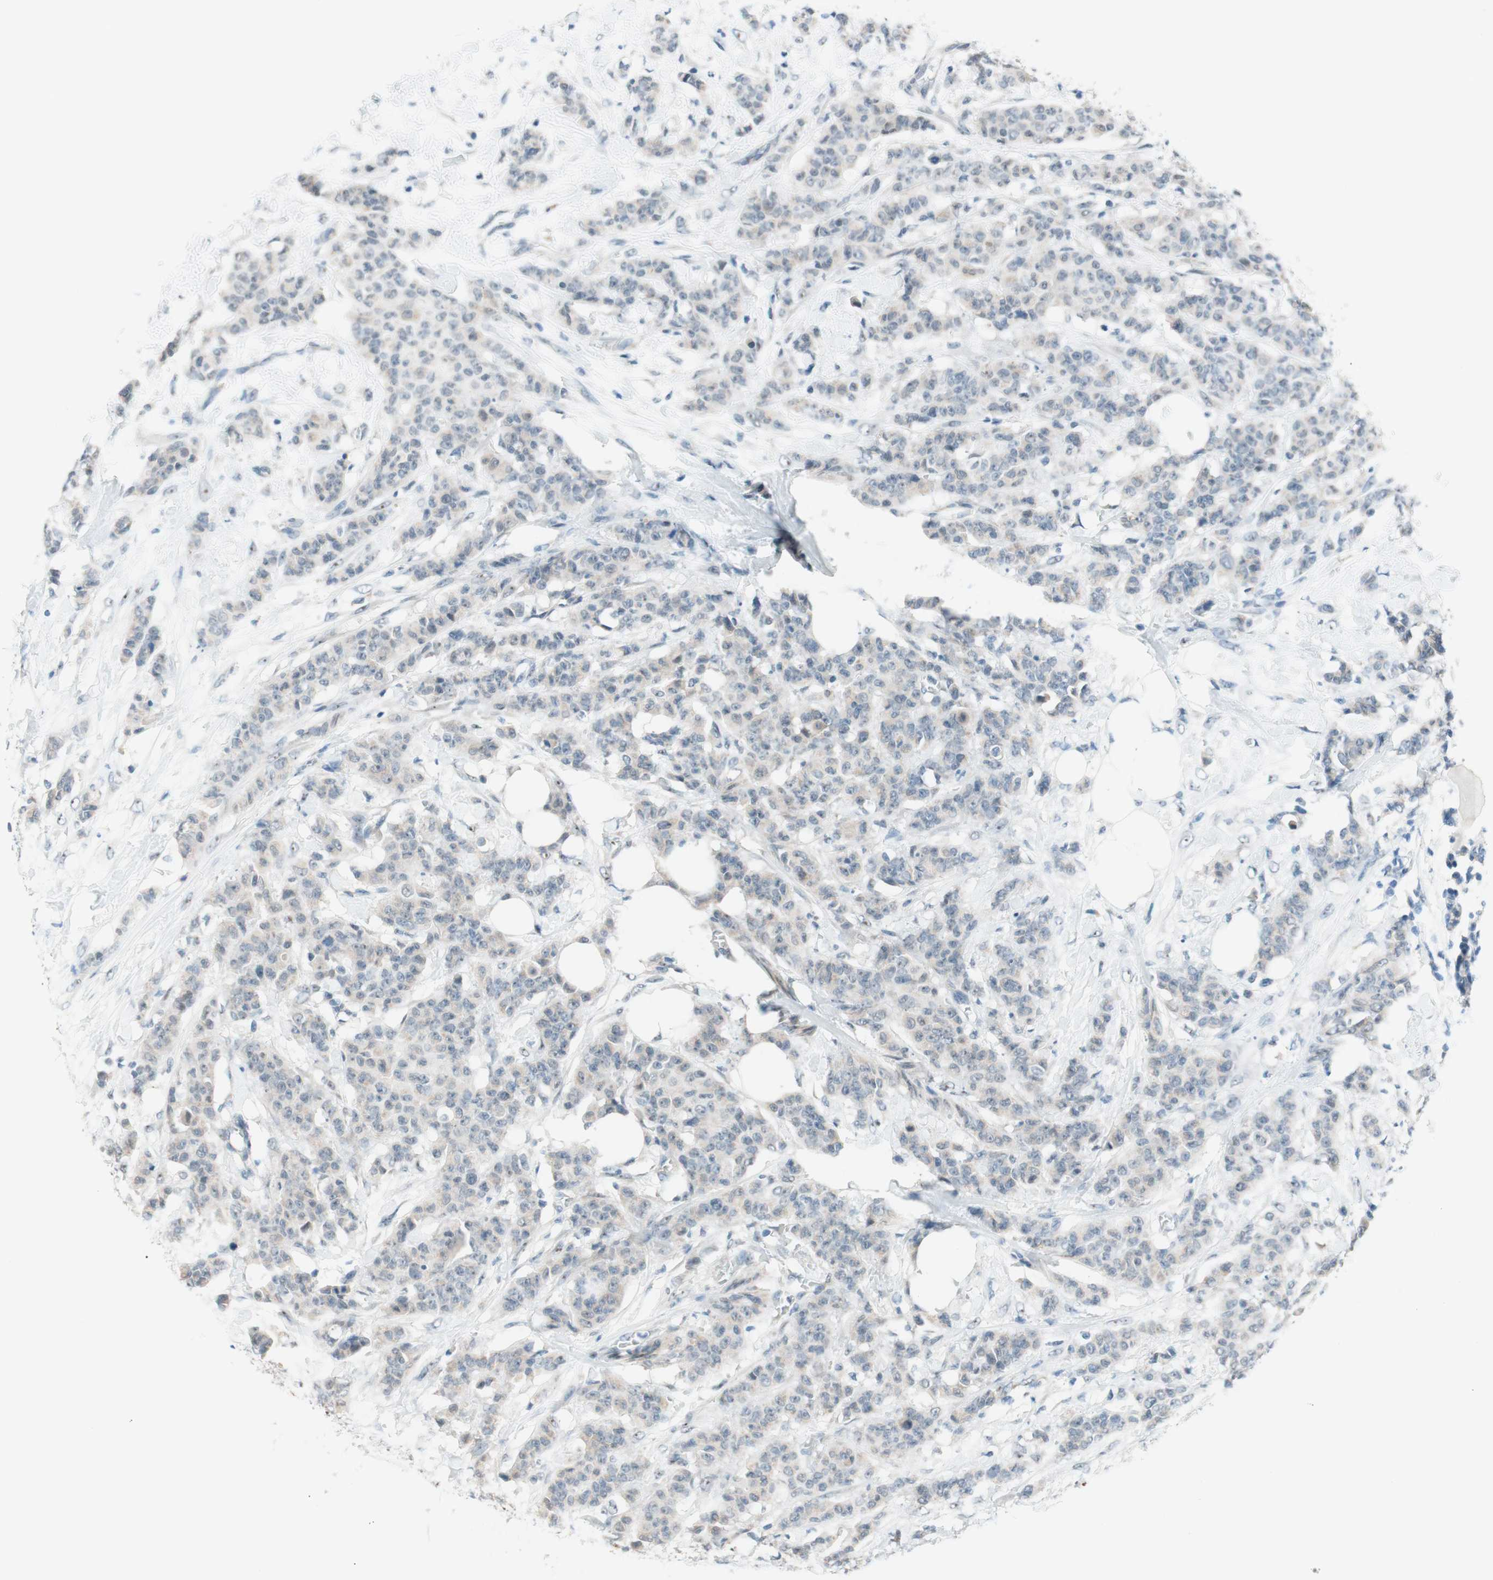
{"staining": {"intensity": "weak", "quantity": "<25%", "location": "cytoplasmic/membranous"}, "tissue": "breast cancer", "cell_type": "Tumor cells", "image_type": "cancer", "snomed": [{"axis": "morphology", "description": "Normal tissue, NOS"}, {"axis": "morphology", "description": "Duct carcinoma"}, {"axis": "topography", "description": "Breast"}], "caption": "High magnification brightfield microscopy of infiltrating ductal carcinoma (breast) stained with DAB (brown) and counterstained with hematoxylin (blue): tumor cells show no significant positivity.", "gene": "JPH1", "patient": {"sex": "female", "age": 40}}